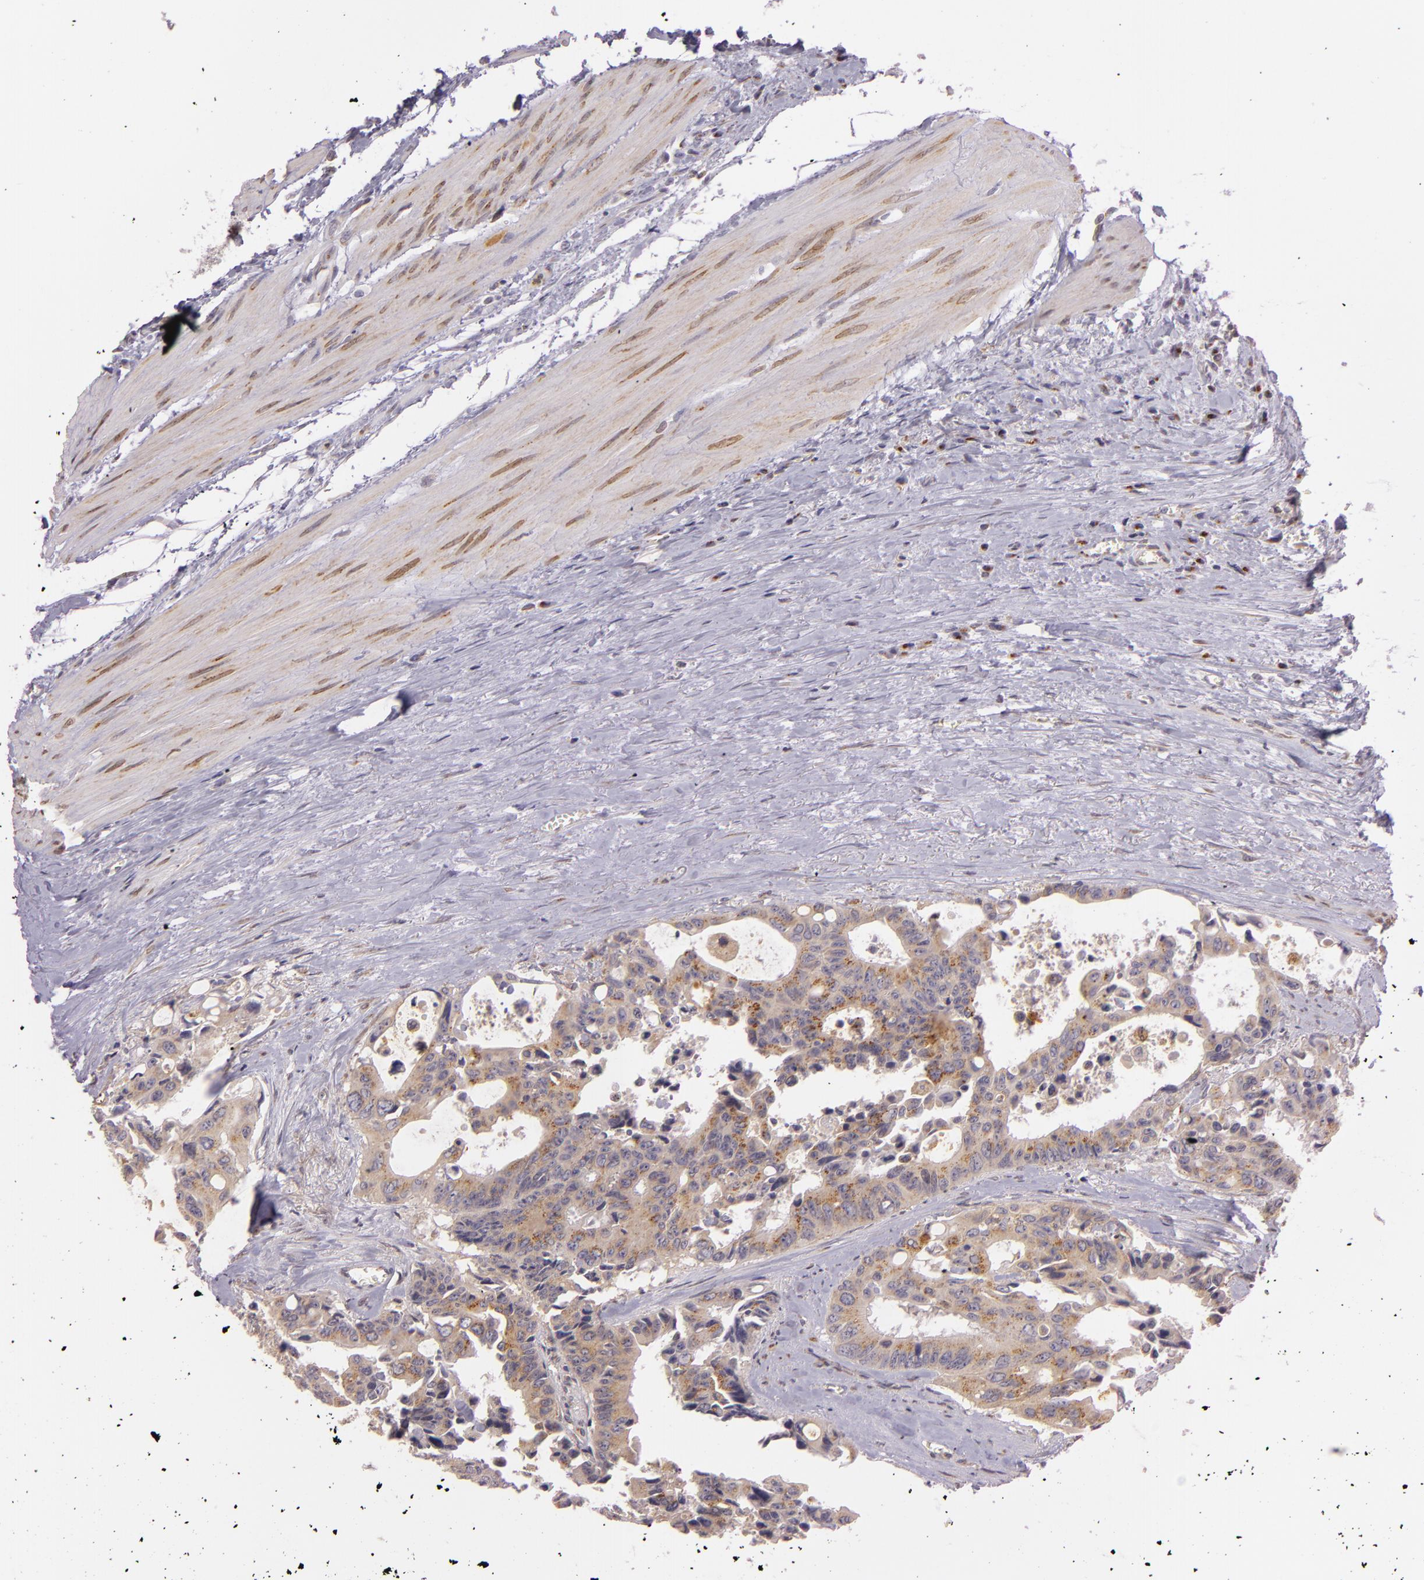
{"staining": {"intensity": "moderate", "quantity": ">75%", "location": "cytoplasmic/membranous"}, "tissue": "colorectal cancer", "cell_type": "Tumor cells", "image_type": "cancer", "snomed": [{"axis": "morphology", "description": "Adenocarcinoma, NOS"}, {"axis": "topography", "description": "Rectum"}], "caption": "Human colorectal cancer stained with a brown dye reveals moderate cytoplasmic/membranous positive staining in approximately >75% of tumor cells.", "gene": "LGMN", "patient": {"sex": "male", "age": 76}}